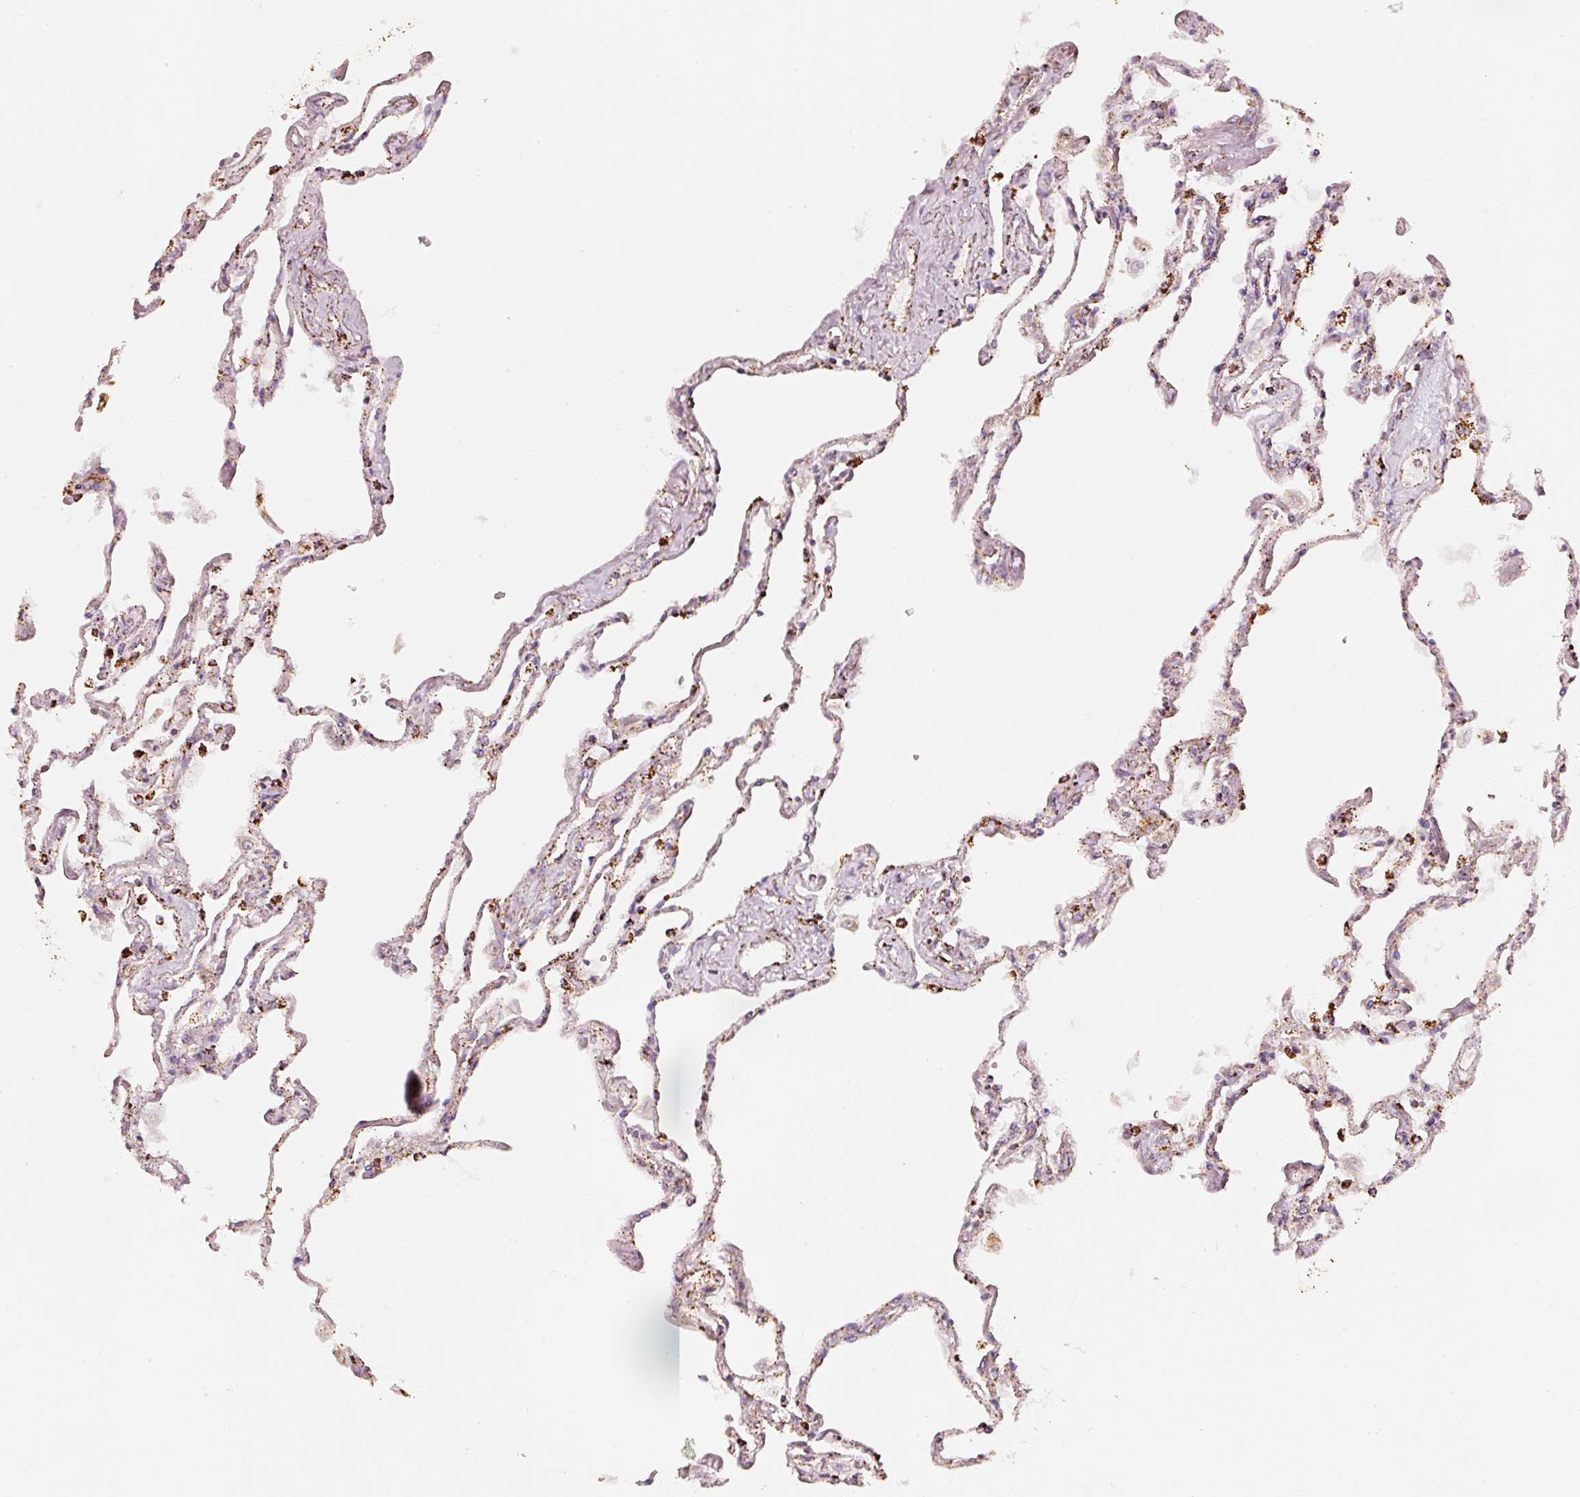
{"staining": {"intensity": "moderate", "quantity": "25%-75%", "location": "cytoplasmic/membranous"}, "tissue": "lung", "cell_type": "Alveolar cells", "image_type": "normal", "snomed": [{"axis": "morphology", "description": "Normal tissue, NOS"}, {"axis": "topography", "description": "Lung"}], "caption": "Immunohistochemical staining of benign lung exhibits medium levels of moderate cytoplasmic/membranous staining in about 25%-75% of alveolar cells.", "gene": "UQCRC1", "patient": {"sex": "female", "age": 67}}